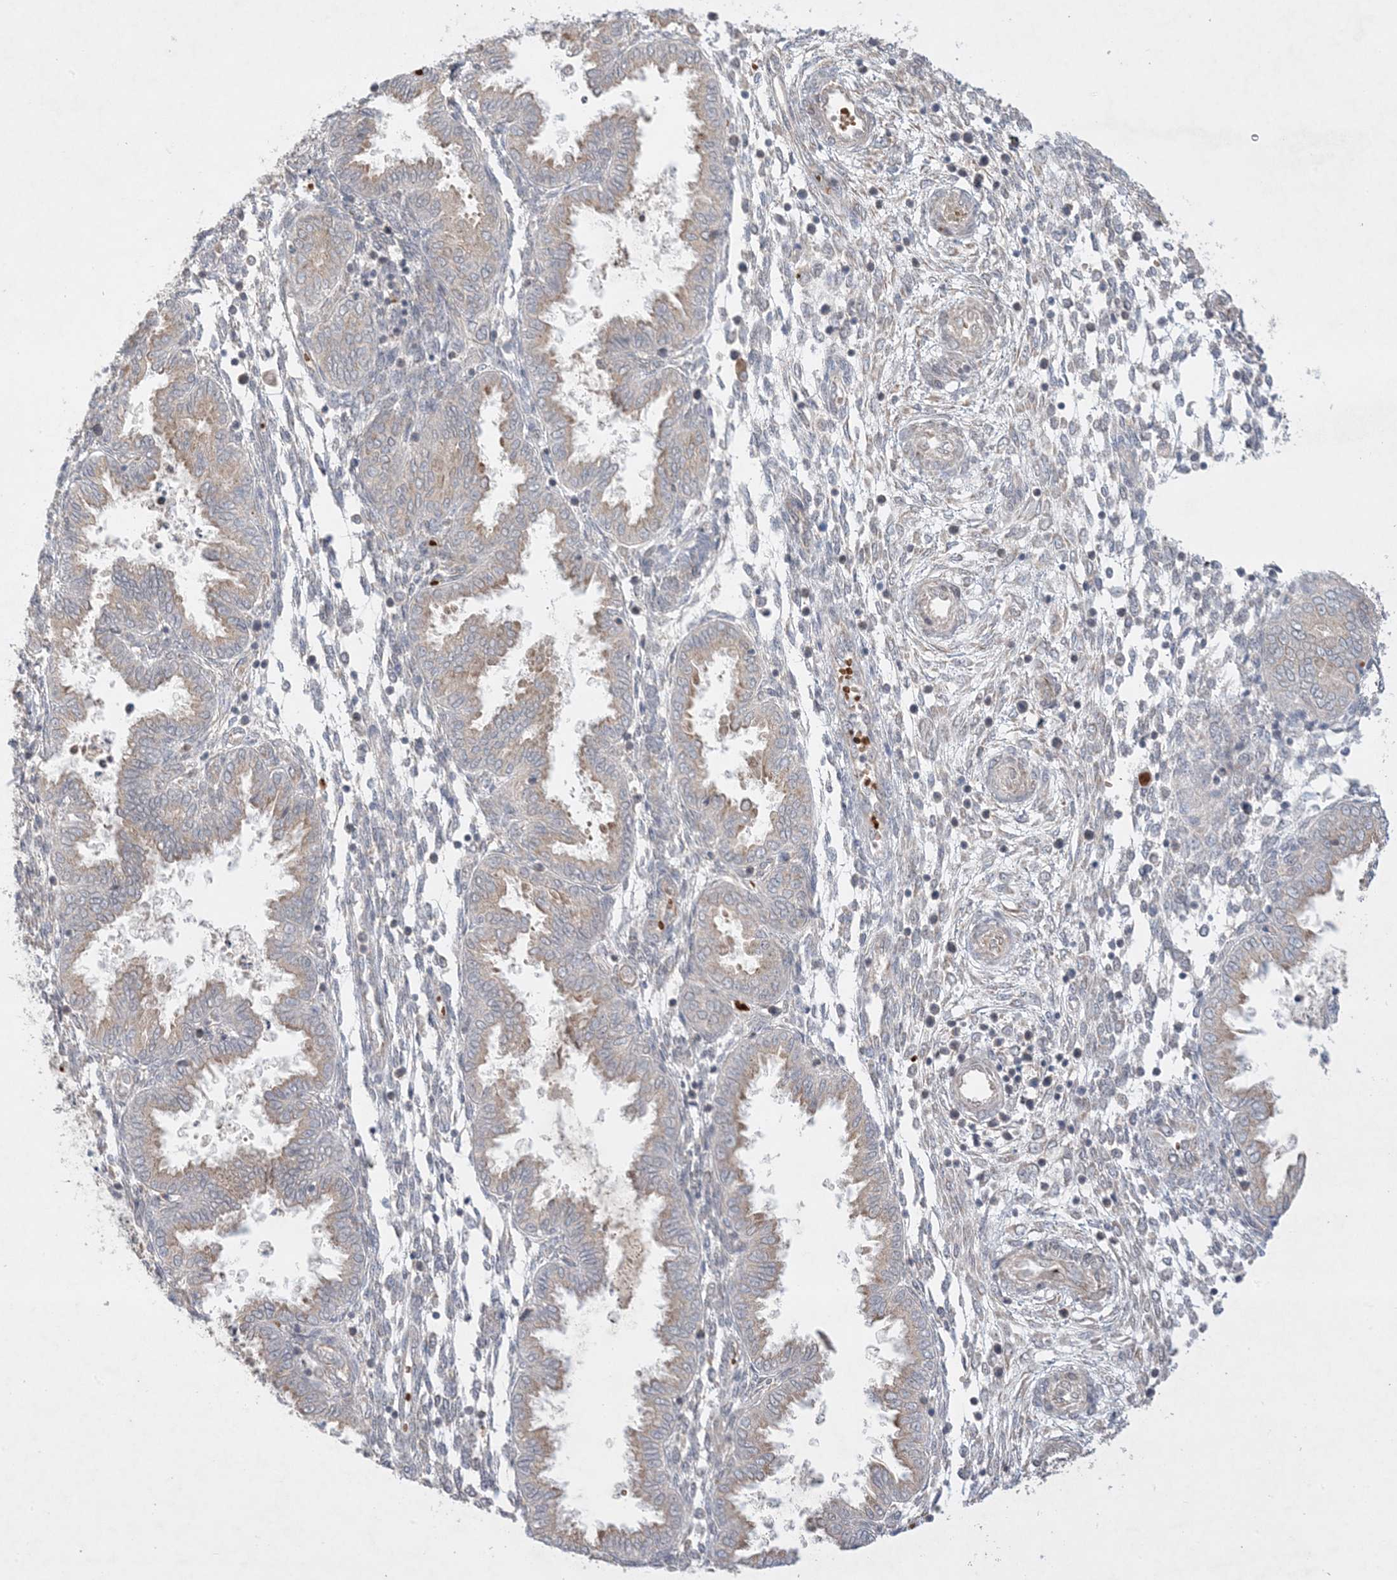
{"staining": {"intensity": "negative", "quantity": "none", "location": "none"}, "tissue": "endometrium", "cell_type": "Cells in endometrial stroma", "image_type": "normal", "snomed": [{"axis": "morphology", "description": "Normal tissue, NOS"}, {"axis": "topography", "description": "Endometrium"}], "caption": "Immunohistochemistry (IHC) image of benign endometrium: human endometrium stained with DAB shows no significant protein staining in cells in endometrial stroma. The staining was performed using DAB to visualize the protein expression in brown, while the nuclei were stained in blue with hematoxylin (Magnification: 20x).", "gene": "MMGT1", "patient": {"sex": "female", "age": 33}}